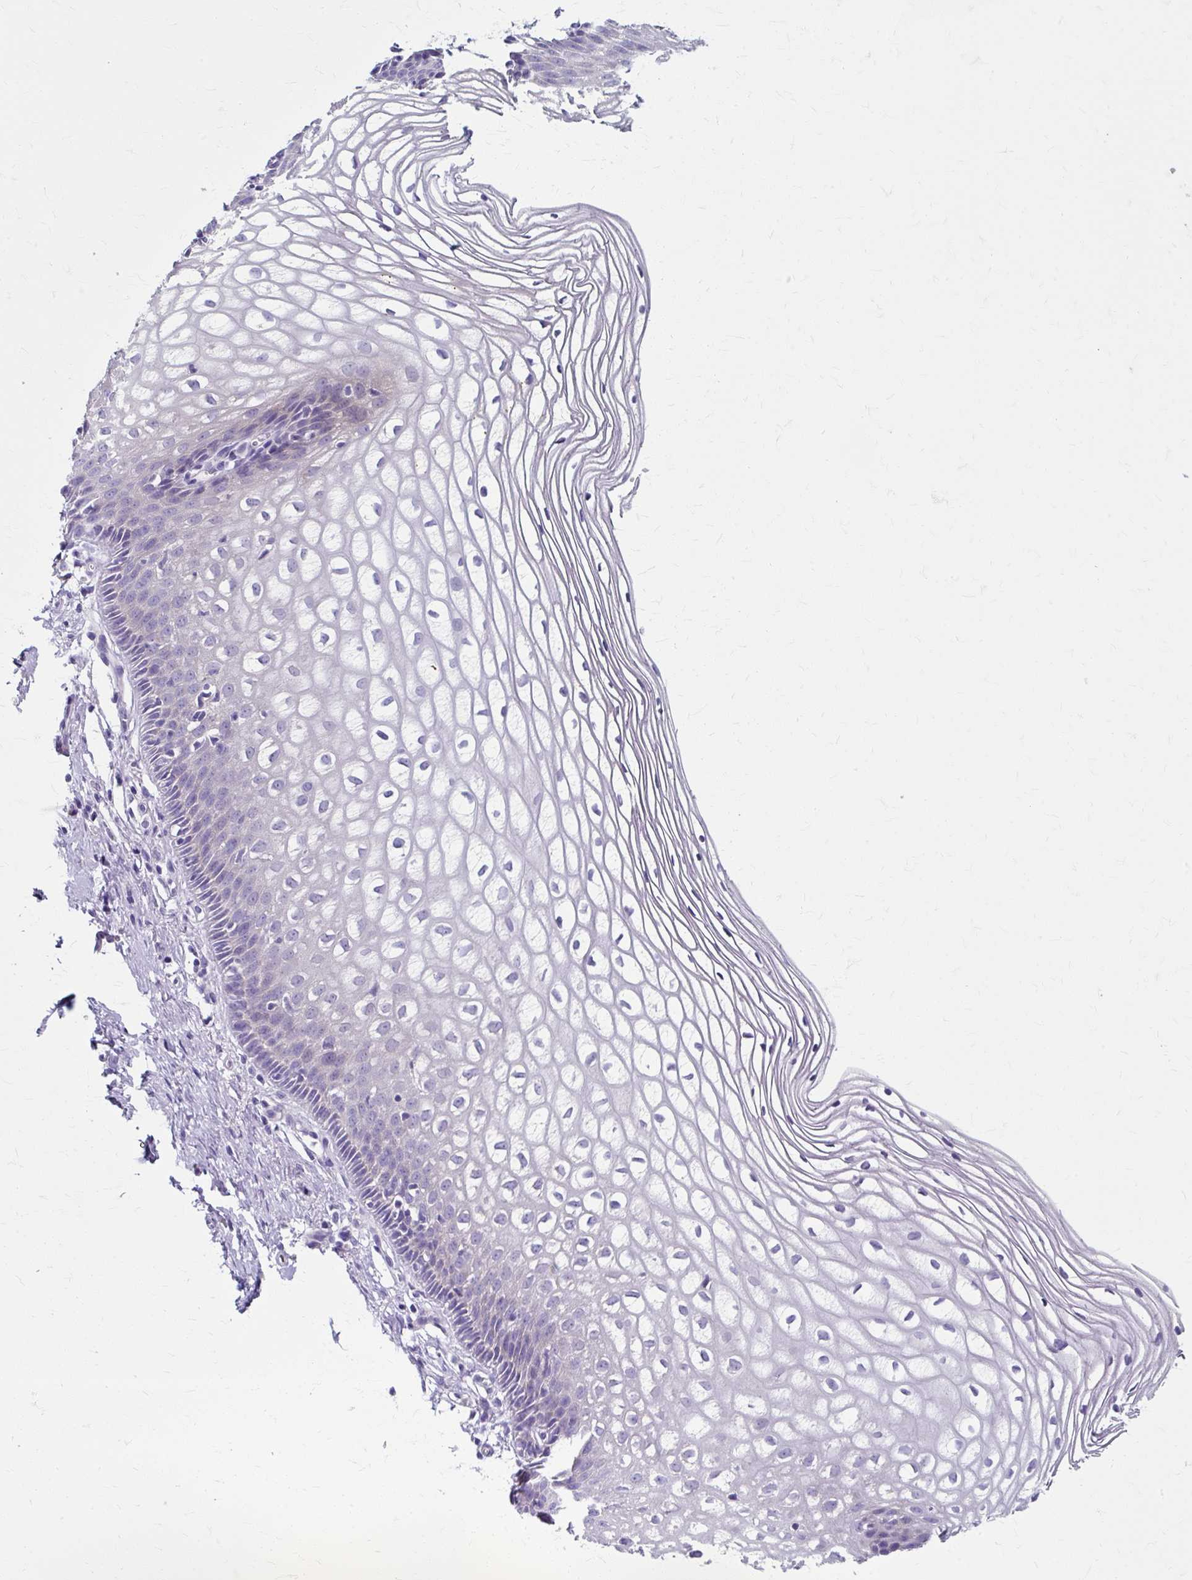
{"staining": {"intensity": "negative", "quantity": "none", "location": "none"}, "tissue": "cervix", "cell_type": "Glandular cells", "image_type": "normal", "snomed": [{"axis": "morphology", "description": "Normal tissue, NOS"}, {"axis": "topography", "description": "Cervix"}], "caption": "Protein analysis of normal cervix shows no significant expression in glandular cells. (DAB immunohistochemistry (IHC) visualized using brightfield microscopy, high magnification).", "gene": "ZNF555", "patient": {"sex": "female", "age": 36}}